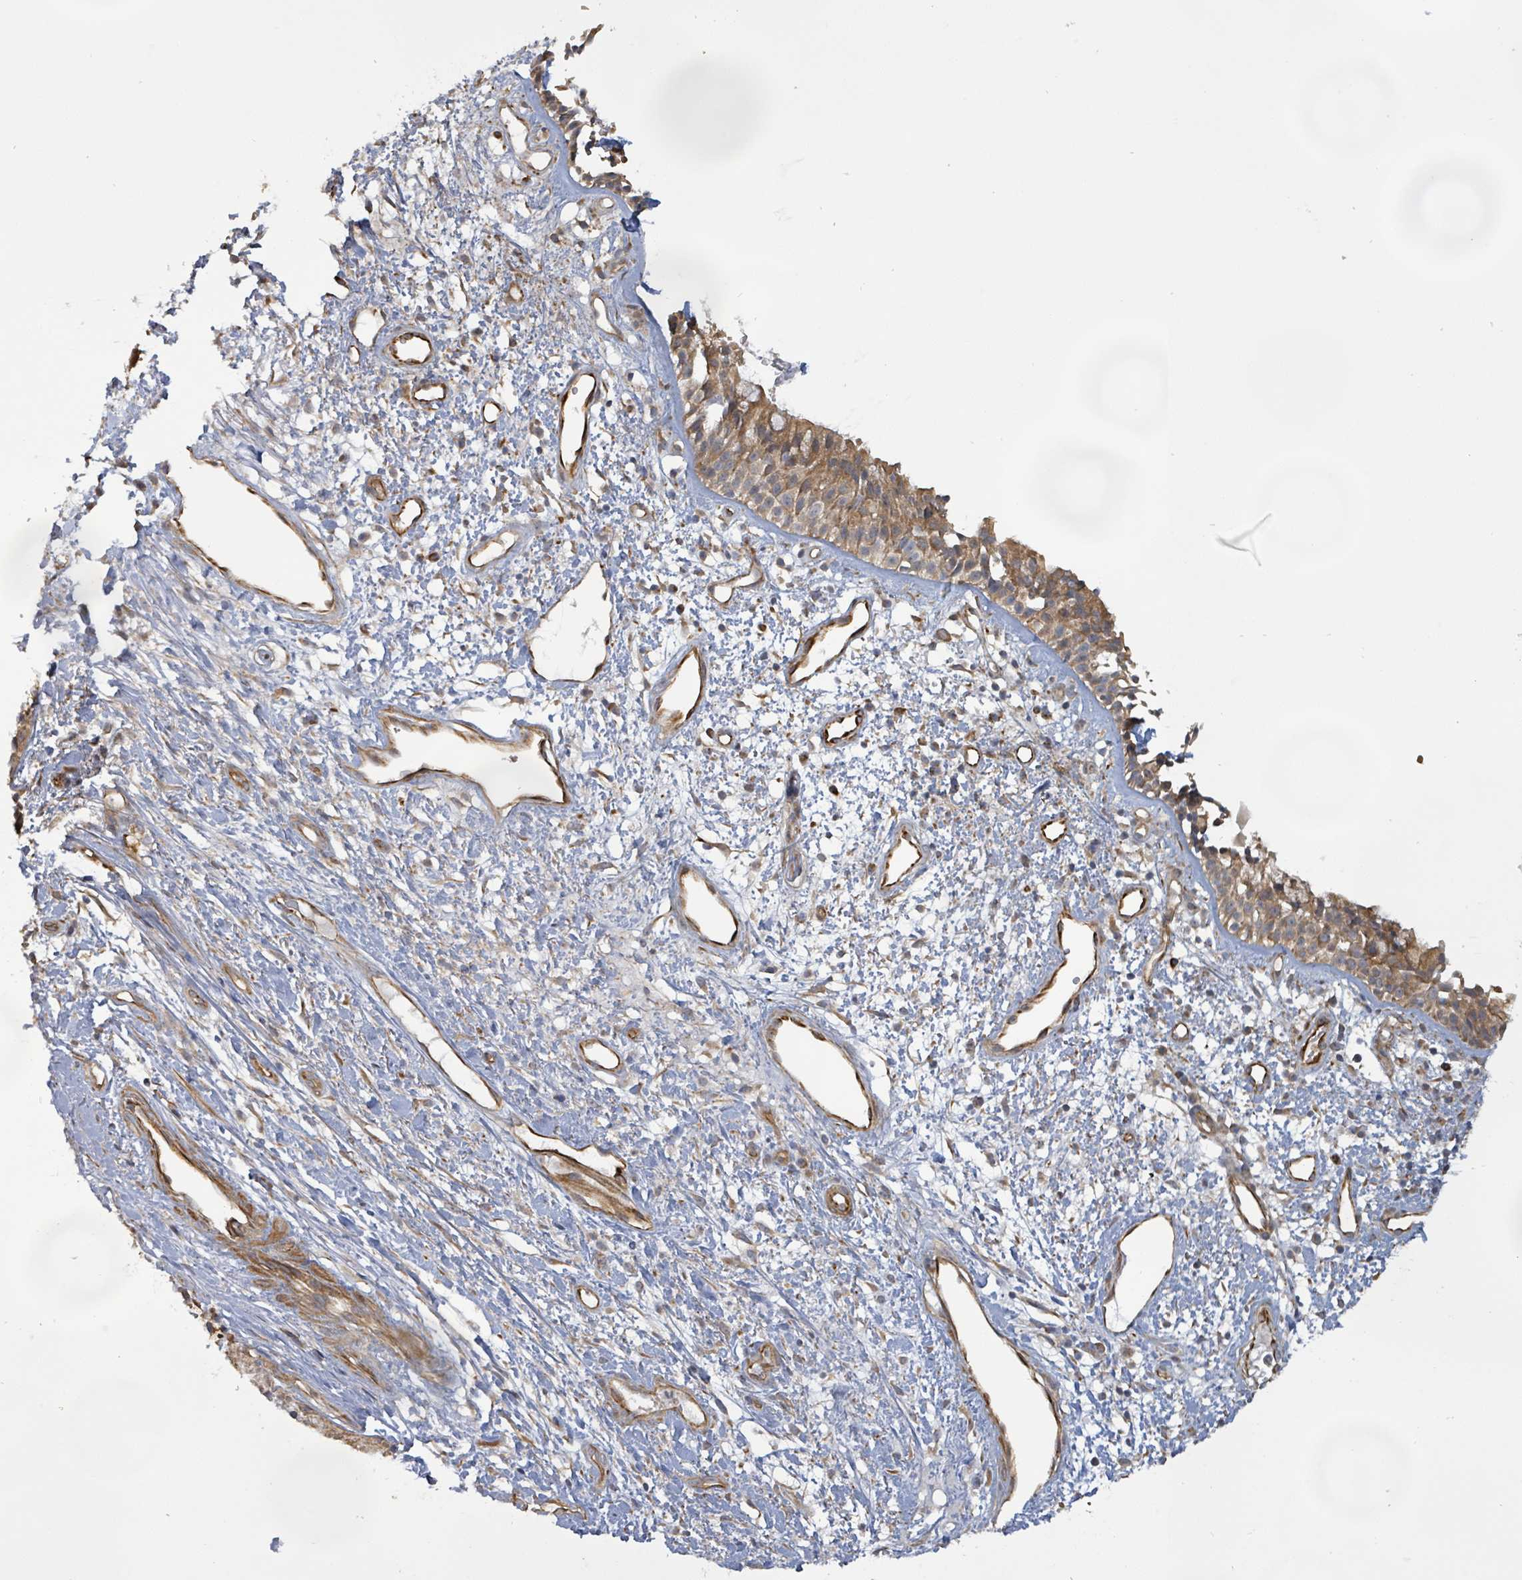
{"staining": {"intensity": "moderate", "quantity": ">75%", "location": "cytoplasmic/membranous"}, "tissue": "nasopharynx", "cell_type": "Respiratory epithelial cells", "image_type": "normal", "snomed": [{"axis": "morphology", "description": "Normal tissue, NOS"}, {"axis": "topography", "description": "Cartilage tissue"}, {"axis": "topography", "description": "Nasopharynx"}, {"axis": "topography", "description": "Thyroid gland"}], "caption": "This photomicrograph shows immunohistochemistry (IHC) staining of unremarkable human nasopharynx, with medium moderate cytoplasmic/membranous staining in about >75% of respiratory epithelial cells.", "gene": "KBTBD11", "patient": {"sex": "male", "age": 63}}